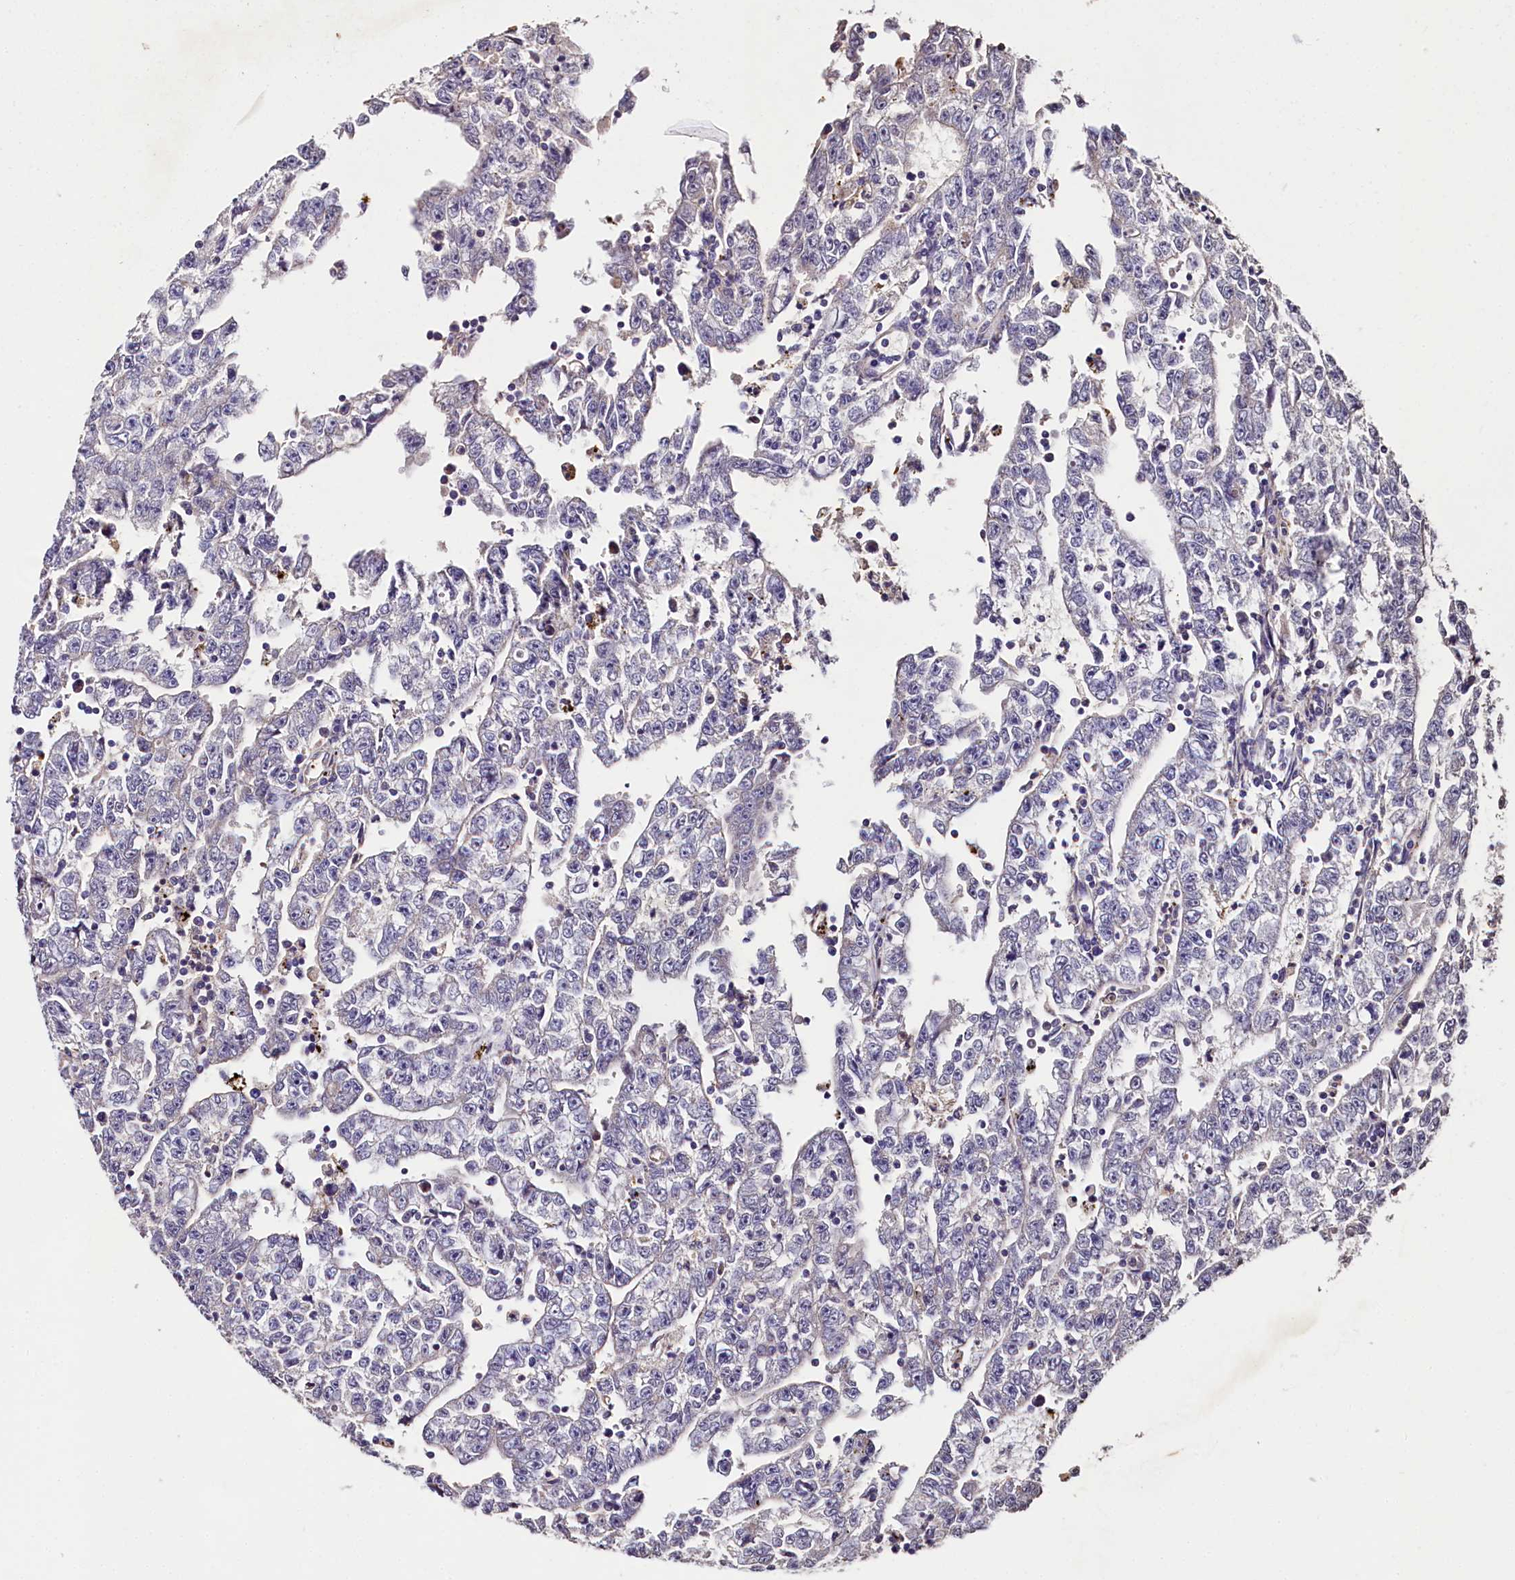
{"staining": {"intensity": "negative", "quantity": "none", "location": "none"}, "tissue": "testis cancer", "cell_type": "Tumor cells", "image_type": "cancer", "snomed": [{"axis": "morphology", "description": "Carcinoma, Embryonal, NOS"}, {"axis": "topography", "description": "Testis"}], "caption": "Embryonal carcinoma (testis) was stained to show a protein in brown. There is no significant expression in tumor cells.", "gene": "SPRYD3", "patient": {"sex": "male", "age": 25}}